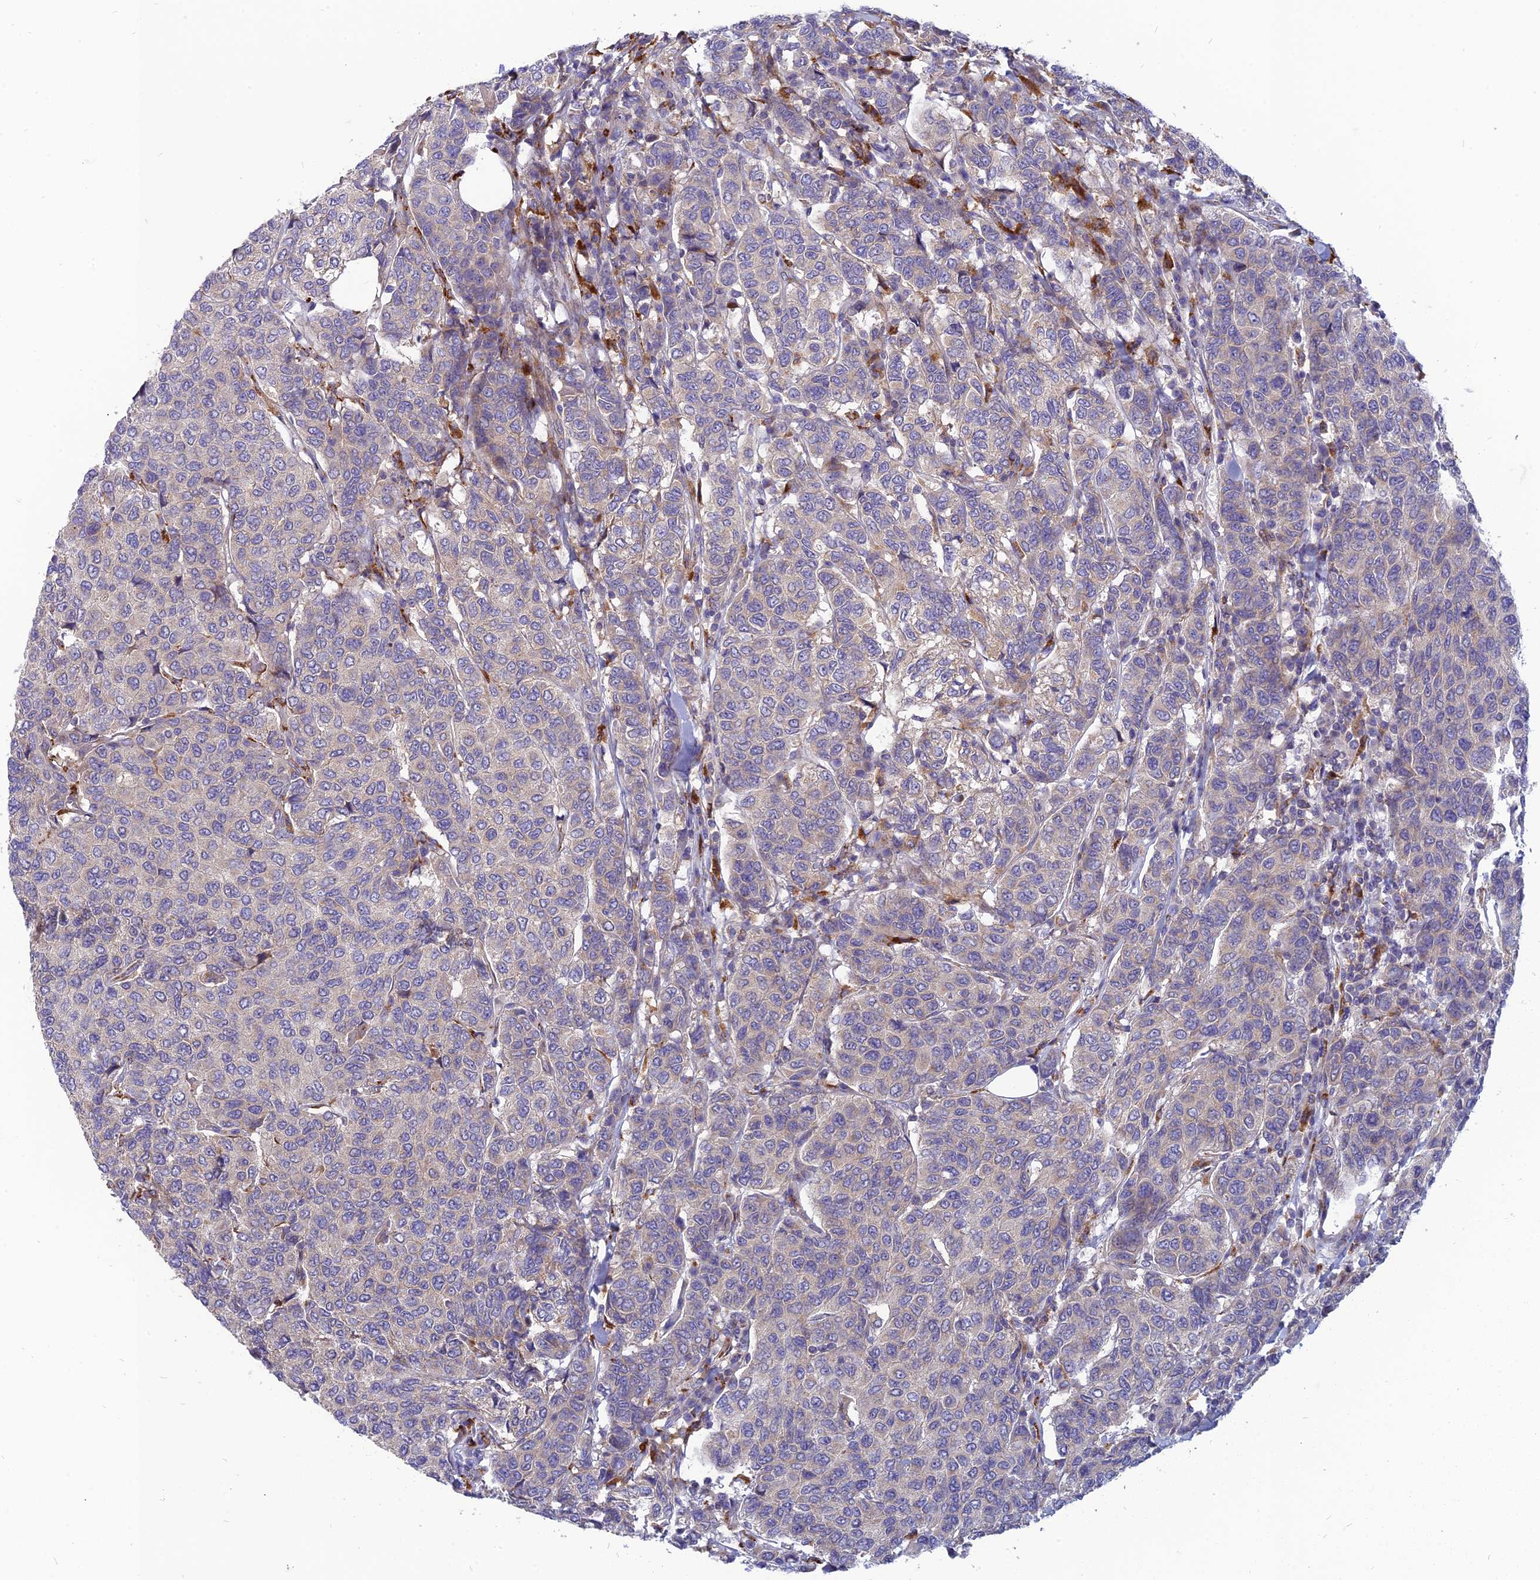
{"staining": {"intensity": "negative", "quantity": "none", "location": "none"}, "tissue": "breast cancer", "cell_type": "Tumor cells", "image_type": "cancer", "snomed": [{"axis": "morphology", "description": "Duct carcinoma"}, {"axis": "topography", "description": "Breast"}], "caption": "DAB (3,3'-diaminobenzidine) immunohistochemical staining of human intraductal carcinoma (breast) exhibits no significant positivity in tumor cells.", "gene": "PHKA2", "patient": {"sex": "female", "age": 55}}